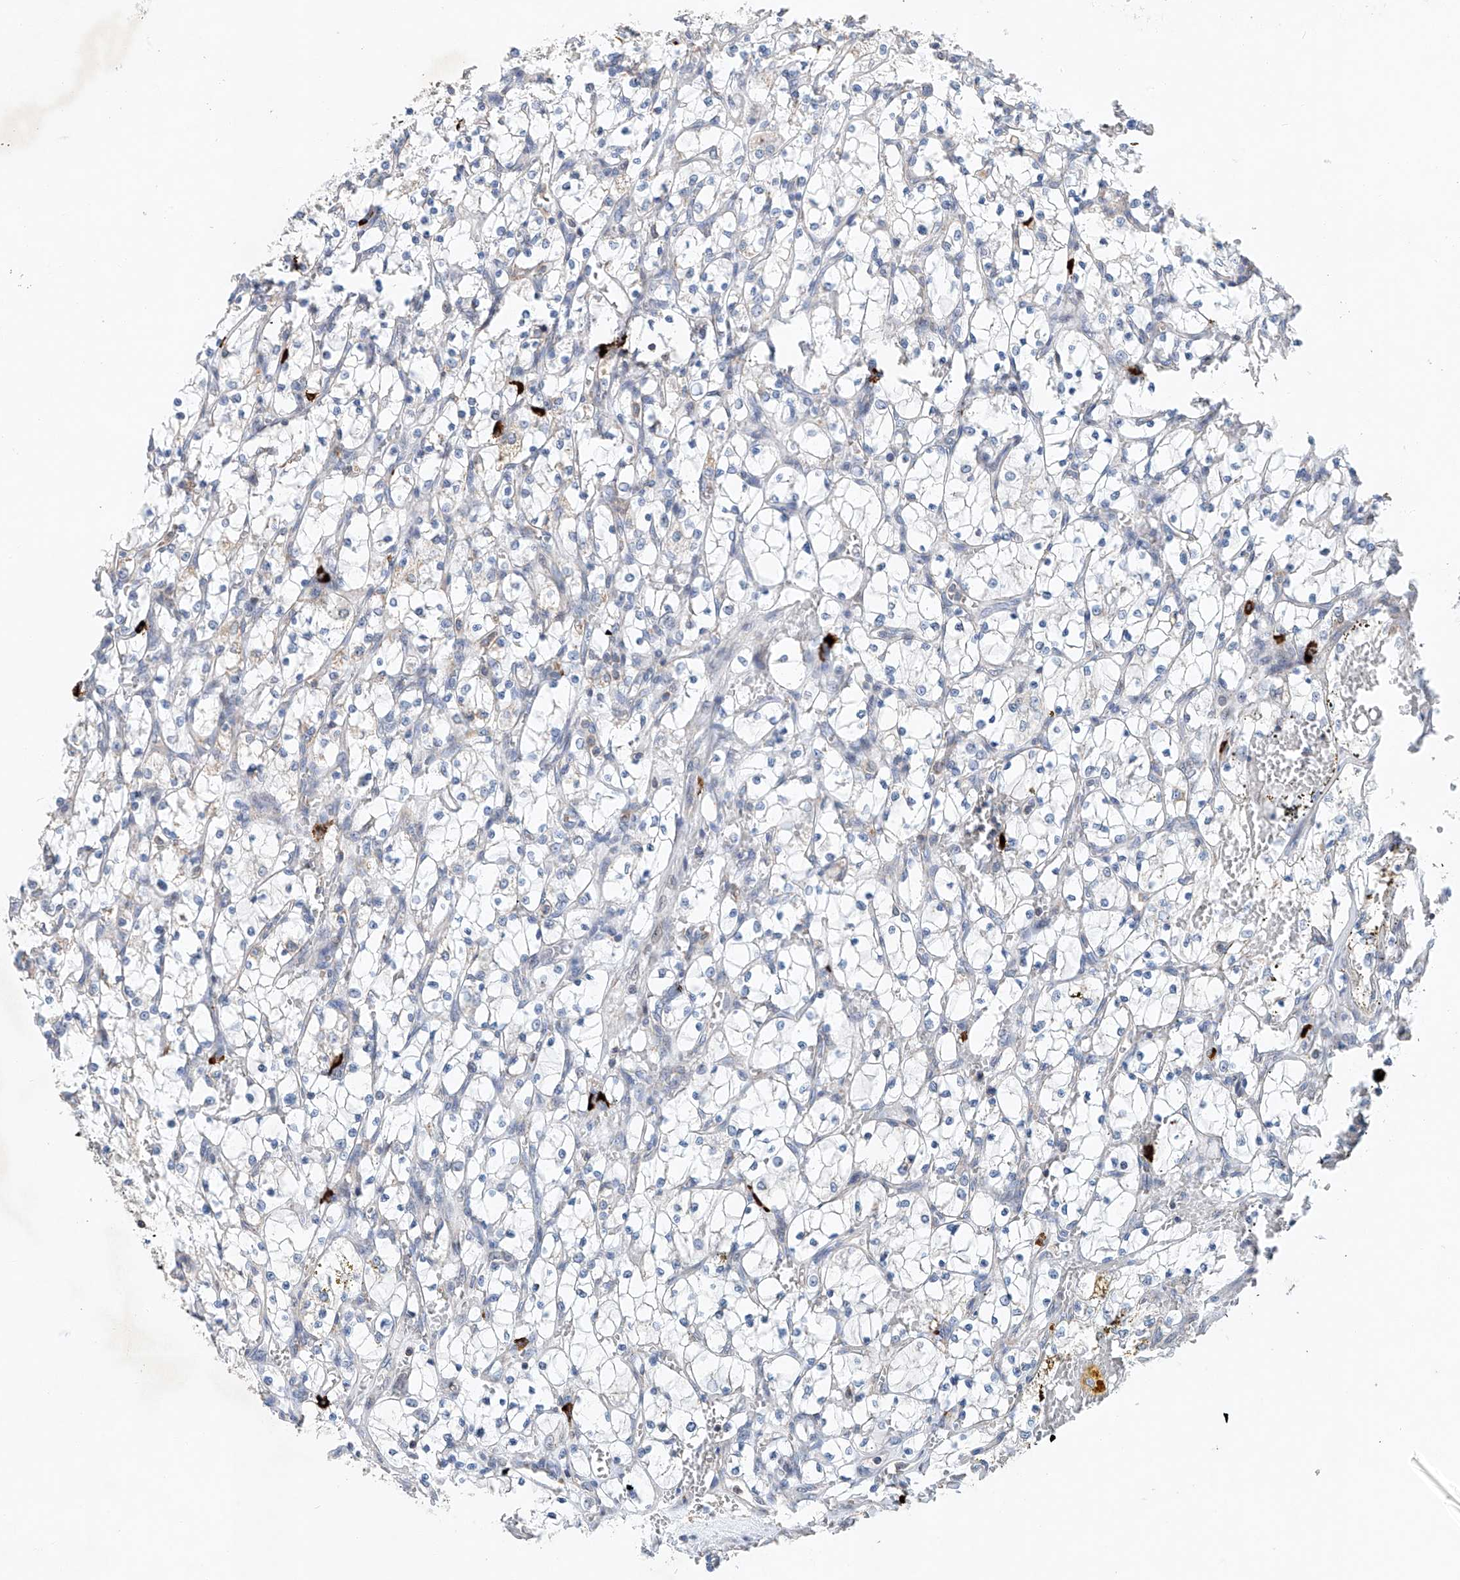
{"staining": {"intensity": "negative", "quantity": "none", "location": "none"}, "tissue": "renal cancer", "cell_type": "Tumor cells", "image_type": "cancer", "snomed": [{"axis": "morphology", "description": "Adenocarcinoma, NOS"}, {"axis": "topography", "description": "Kidney"}], "caption": "This is an immunohistochemistry image of renal cancer (adenocarcinoma). There is no staining in tumor cells.", "gene": "KLF15", "patient": {"sex": "female", "age": 69}}